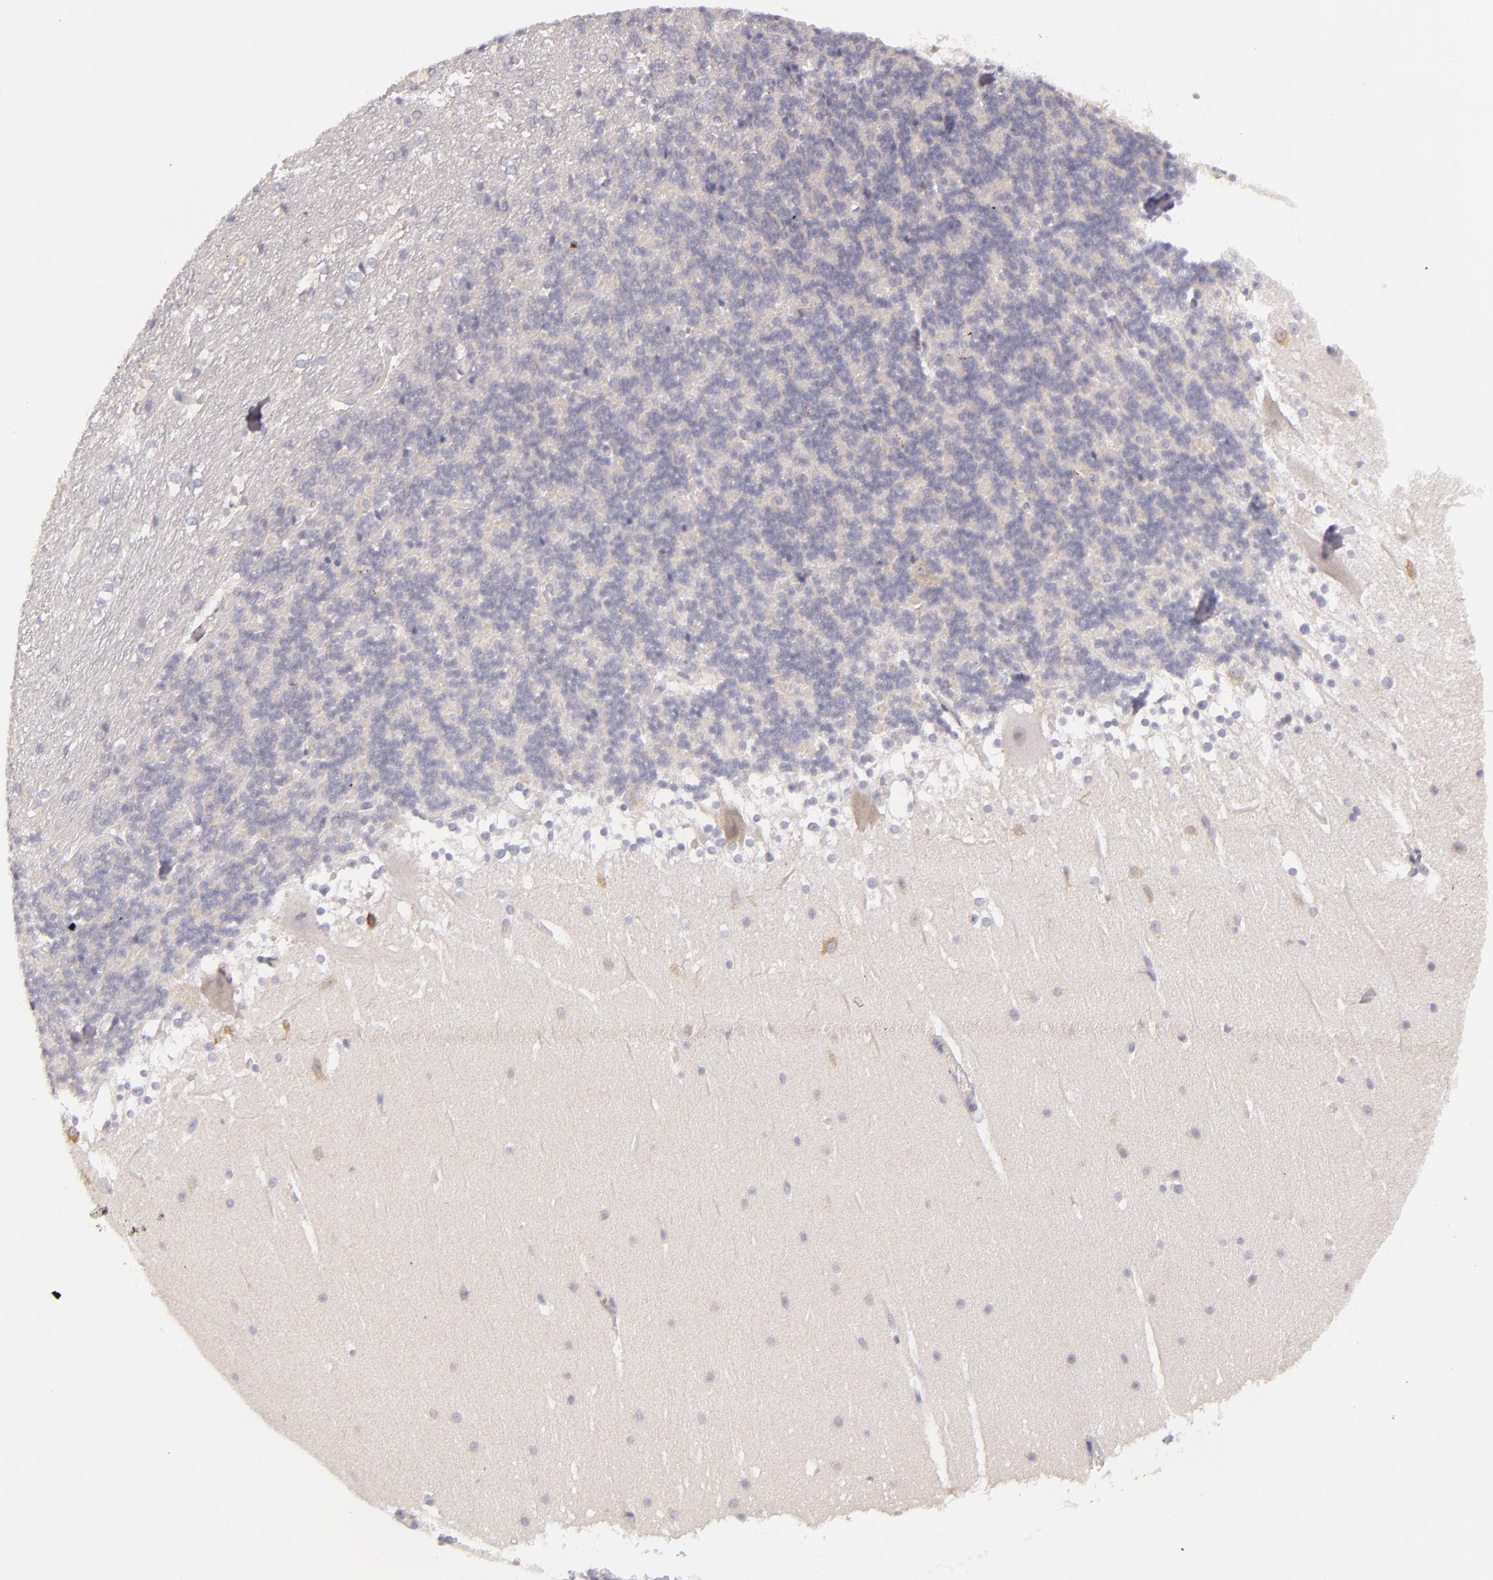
{"staining": {"intensity": "negative", "quantity": "none", "location": "none"}, "tissue": "cerebellum", "cell_type": "Cells in granular layer", "image_type": "normal", "snomed": [{"axis": "morphology", "description": "Normal tissue, NOS"}, {"axis": "topography", "description": "Cerebellum"}], "caption": "Immunohistochemical staining of unremarkable human cerebellum demonstrates no significant expression in cells in granular layer.", "gene": "FAM181A", "patient": {"sex": "female", "age": 19}}